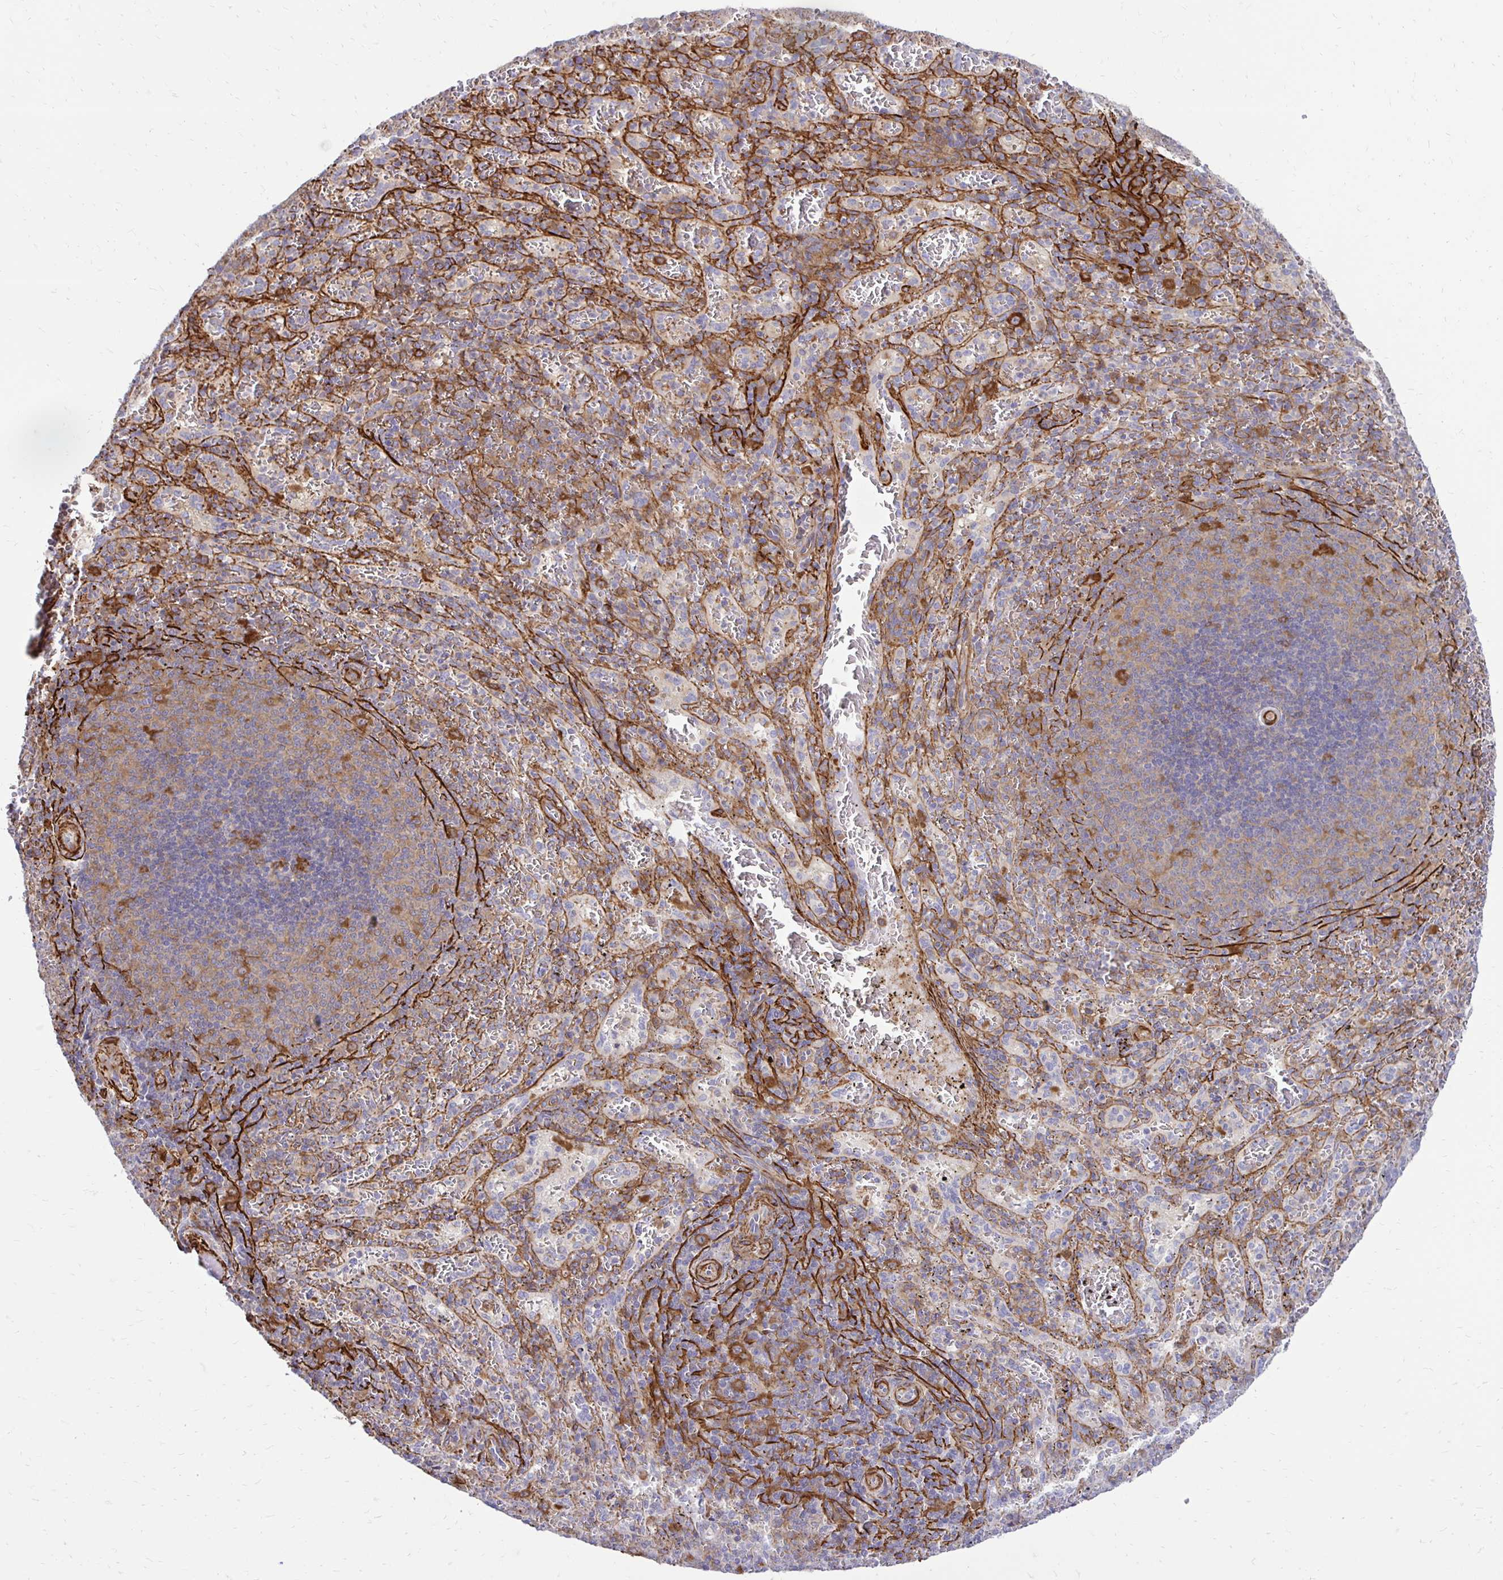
{"staining": {"intensity": "moderate", "quantity": "25%-75%", "location": "cytoplasmic/membranous"}, "tissue": "spleen", "cell_type": "Cells in red pulp", "image_type": "normal", "snomed": [{"axis": "morphology", "description": "Normal tissue, NOS"}, {"axis": "topography", "description": "Spleen"}], "caption": "Spleen stained with a brown dye shows moderate cytoplasmic/membranous positive staining in about 25%-75% of cells in red pulp.", "gene": "CTPS1", "patient": {"sex": "male", "age": 57}}